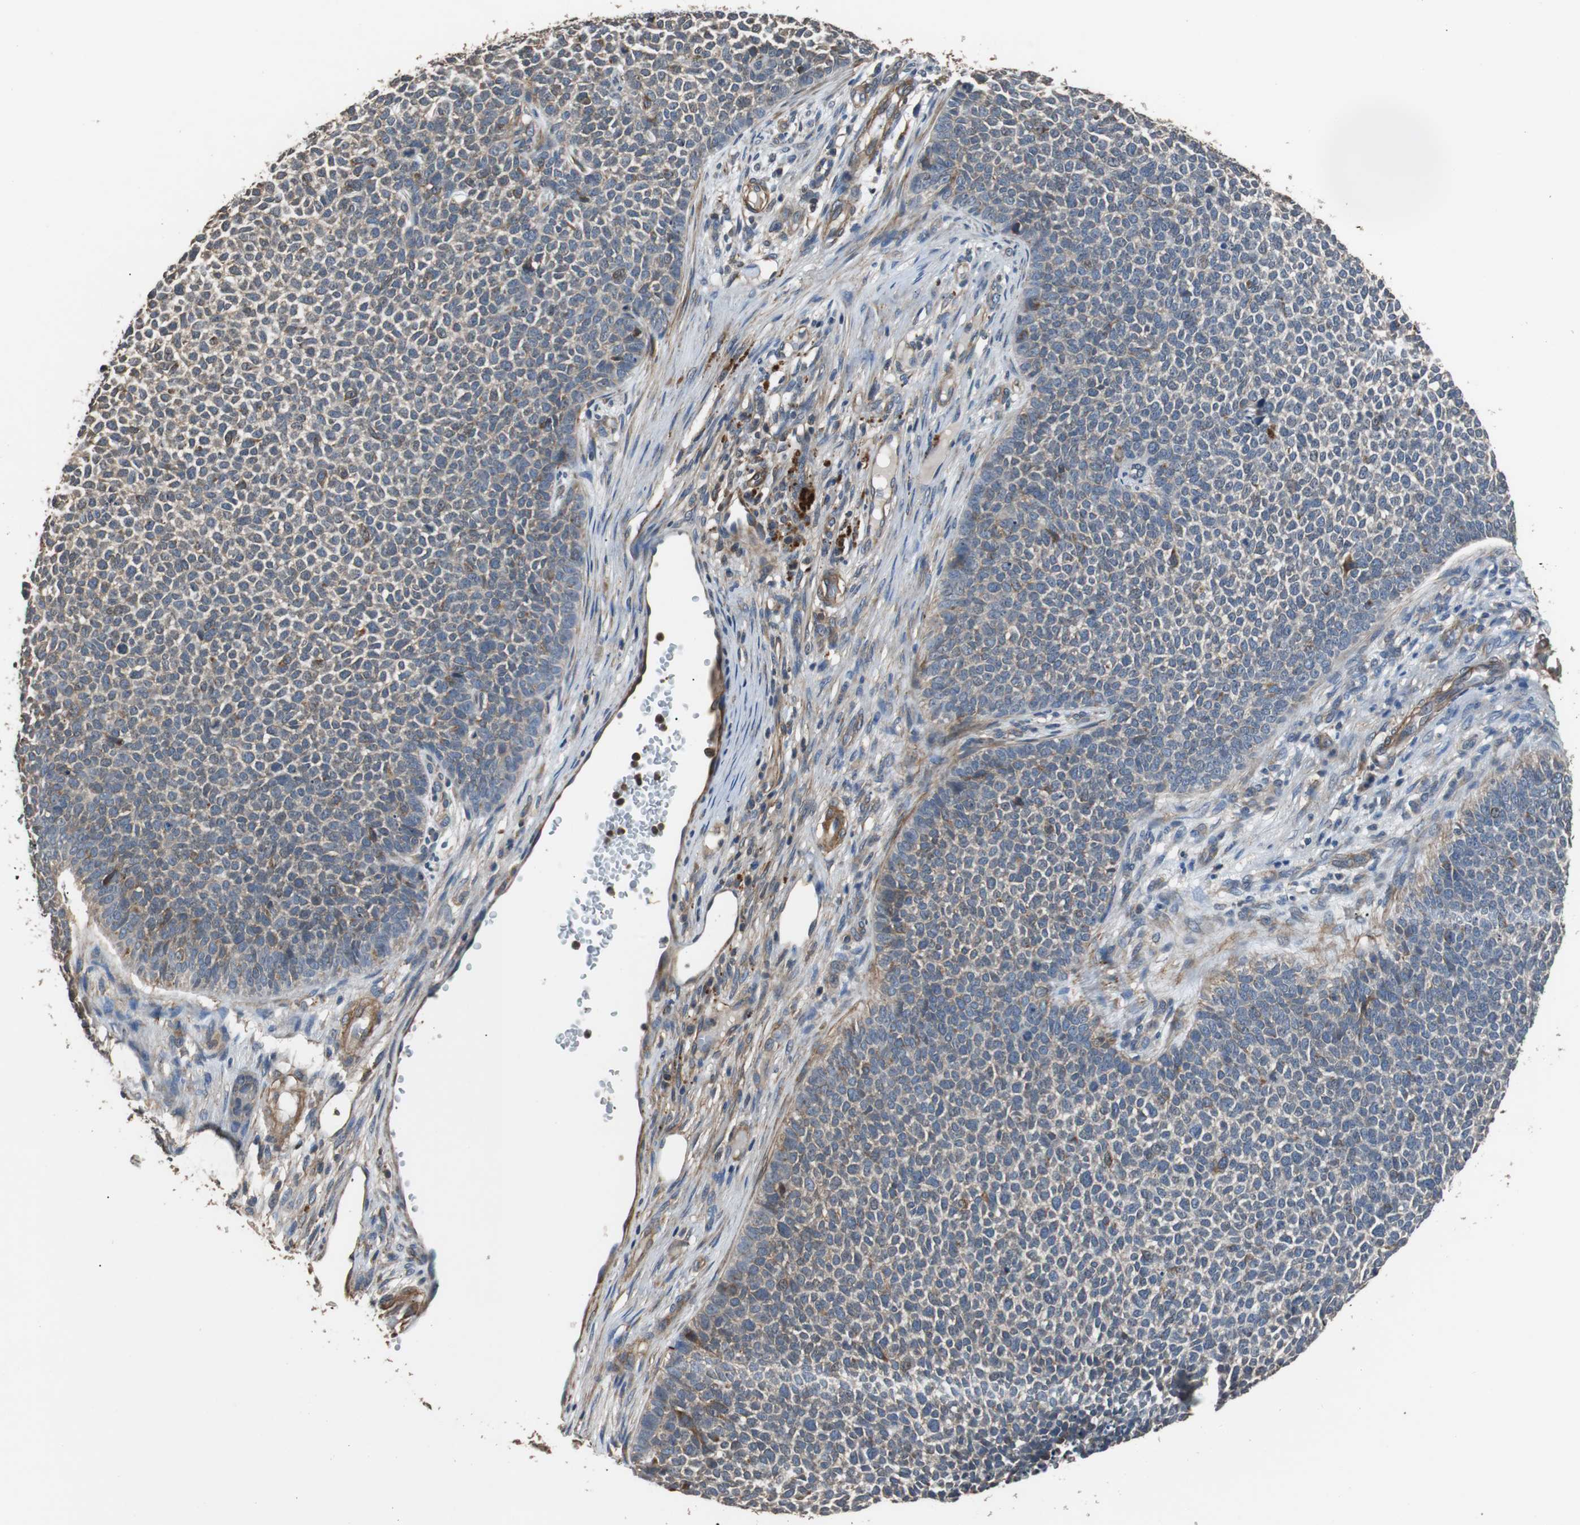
{"staining": {"intensity": "moderate", "quantity": ">75%", "location": "cytoplasmic/membranous"}, "tissue": "skin cancer", "cell_type": "Tumor cells", "image_type": "cancer", "snomed": [{"axis": "morphology", "description": "Basal cell carcinoma"}, {"axis": "topography", "description": "Skin"}], "caption": "Immunohistochemical staining of skin basal cell carcinoma shows moderate cytoplasmic/membranous protein staining in approximately >75% of tumor cells.", "gene": "PITRM1", "patient": {"sex": "female", "age": 84}}